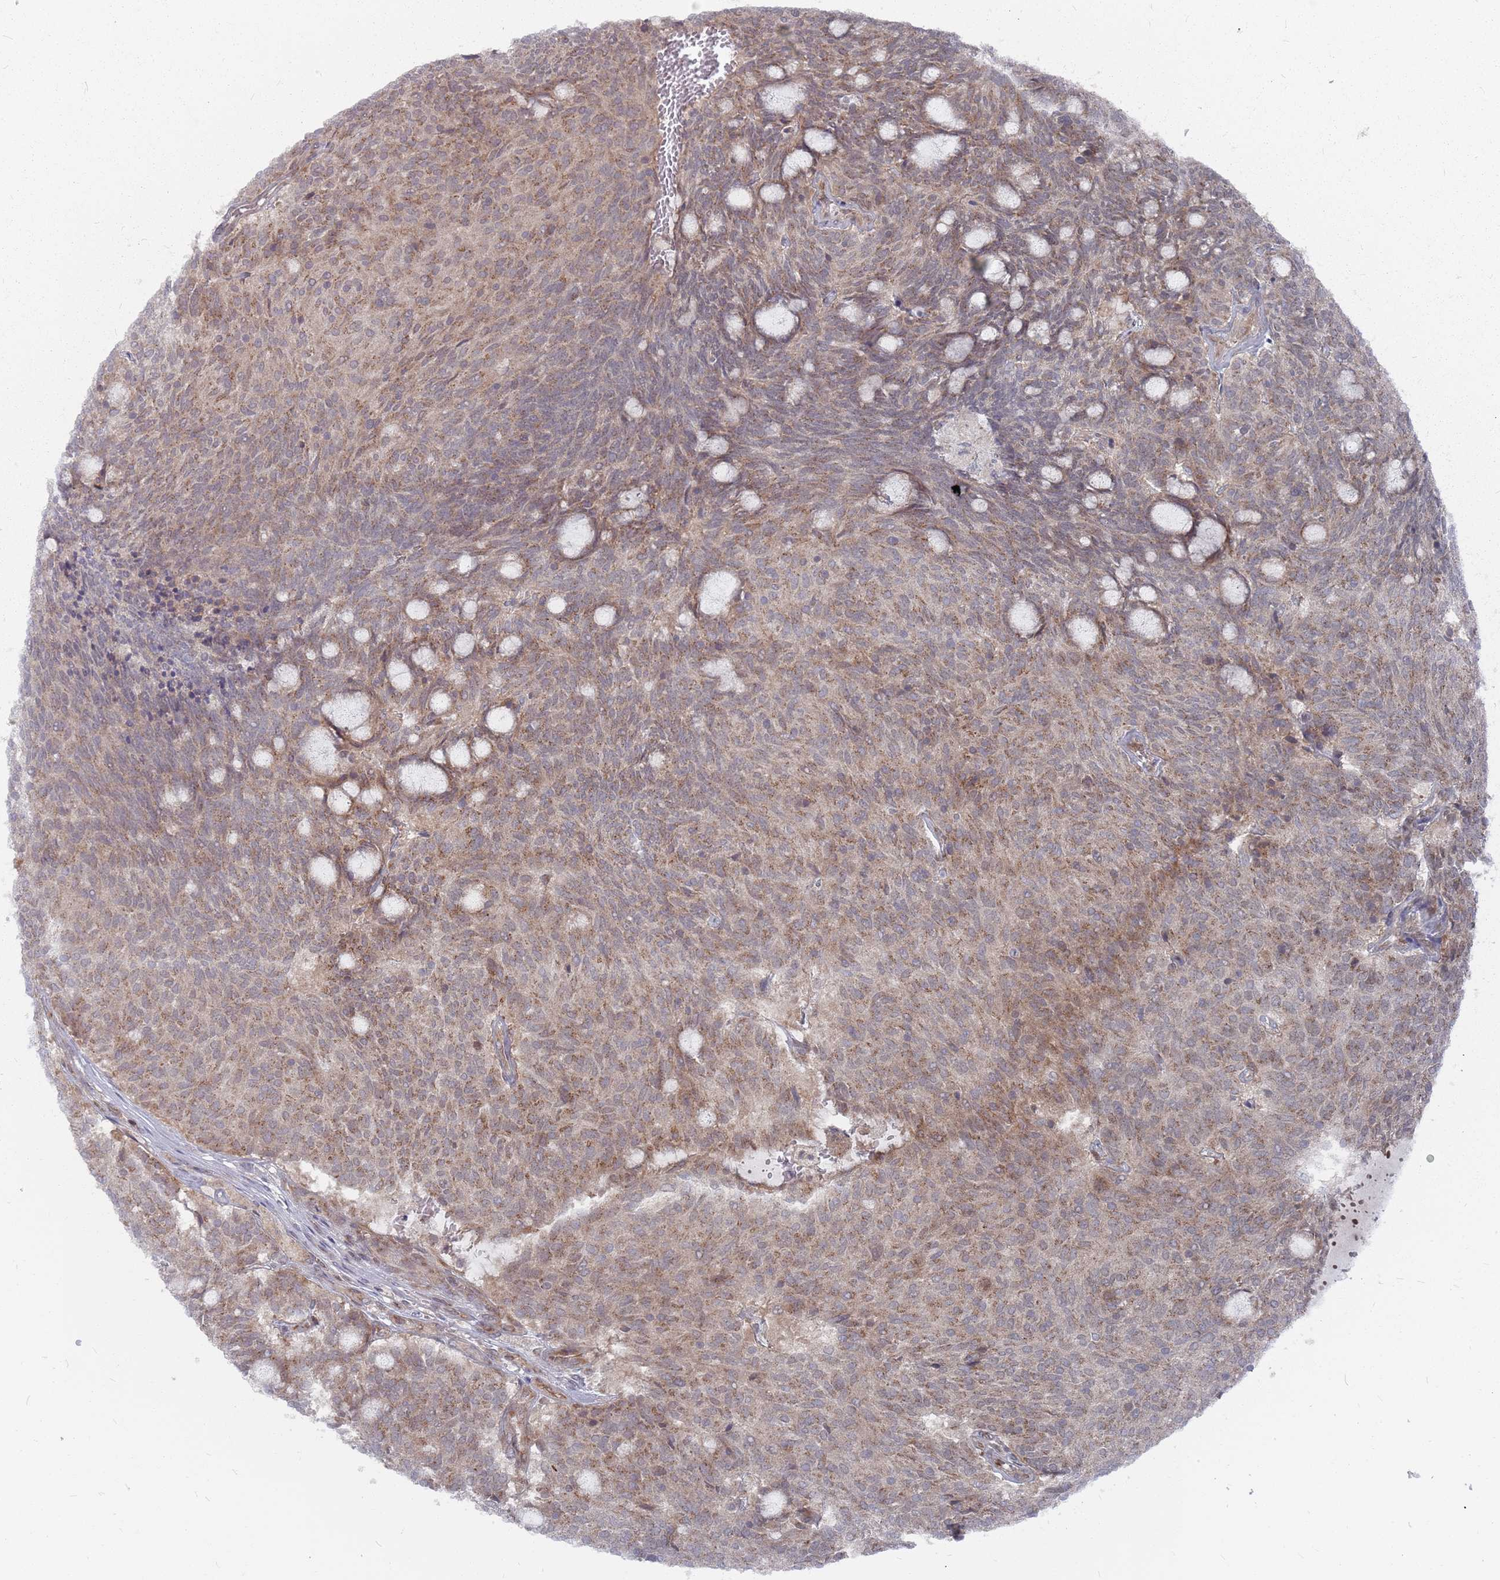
{"staining": {"intensity": "moderate", "quantity": ">75%", "location": "cytoplasmic/membranous"}, "tissue": "carcinoid", "cell_type": "Tumor cells", "image_type": "cancer", "snomed": [{"axis": "morphology", "description": "Carcinoid, malignant, NOS"}, {"axis": "topography", "description": "Pancreas"}], "caption": "Human carcinoid (malignant) stained with a protein marker exhibits moderate staining in tumor cells.", "gene": "FMO4", "patient": {"sex": "female", "age": 54}}